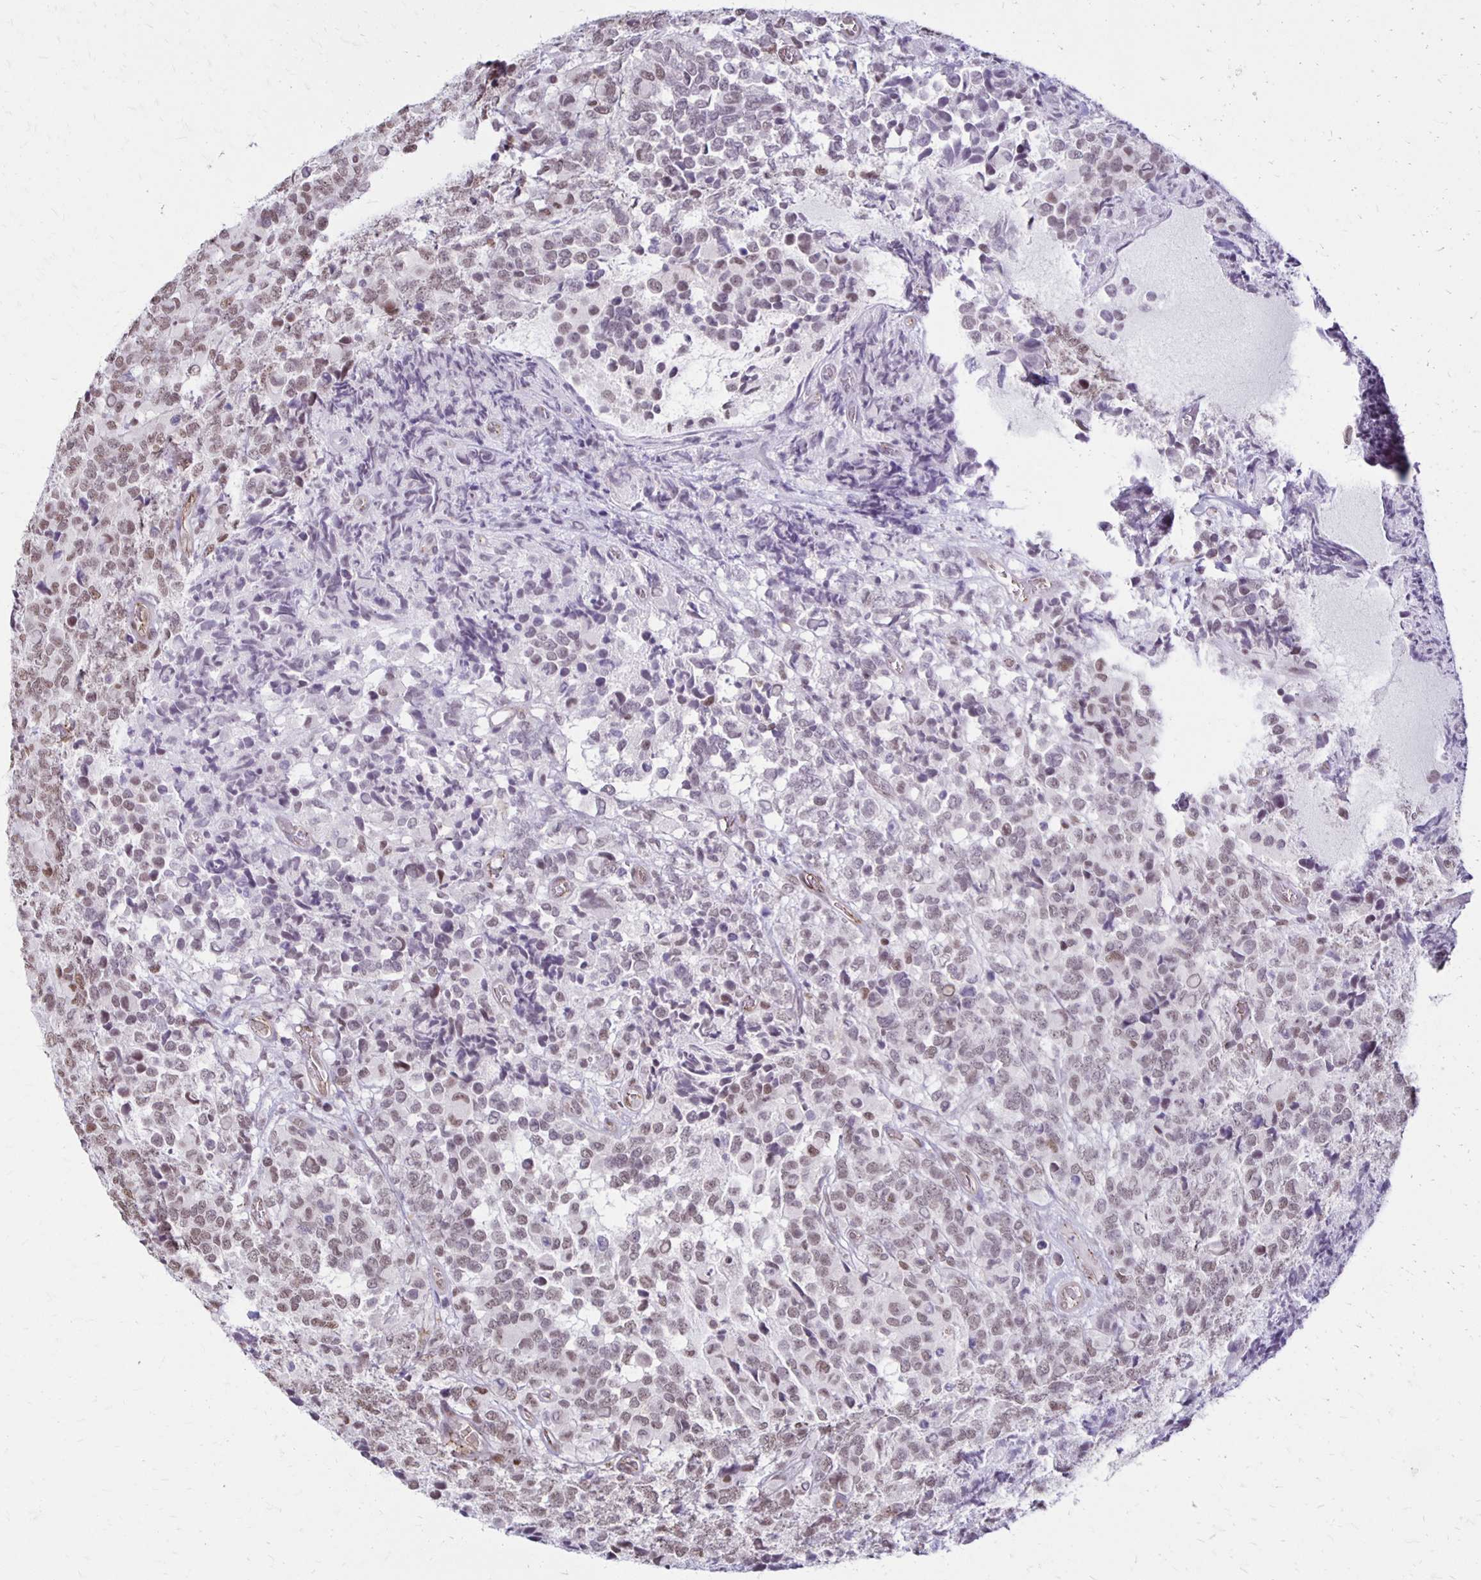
{"staining": {"intensity": "weak", "quantity": ">75%", "location": "nuclear"}, "tissue": "glioma", "cell_type": "Tumor cells", "image_type": "cancer", "snomed": [{"axis": "morphology", "description": "Glioma, malignant, High grade"}, {"axis": "topography", "description": "Brain"}], "caption": "Immunohistochemical staining of human high-grade glioma (malignant) demonstrates weak nuclear protein positivity in approximately >75% of tumor cells. (DAB = brown stain, brightfield microscopy at high magnification).", "gene": "DDB2", "patient": {"sex": "male", "age": 39}}